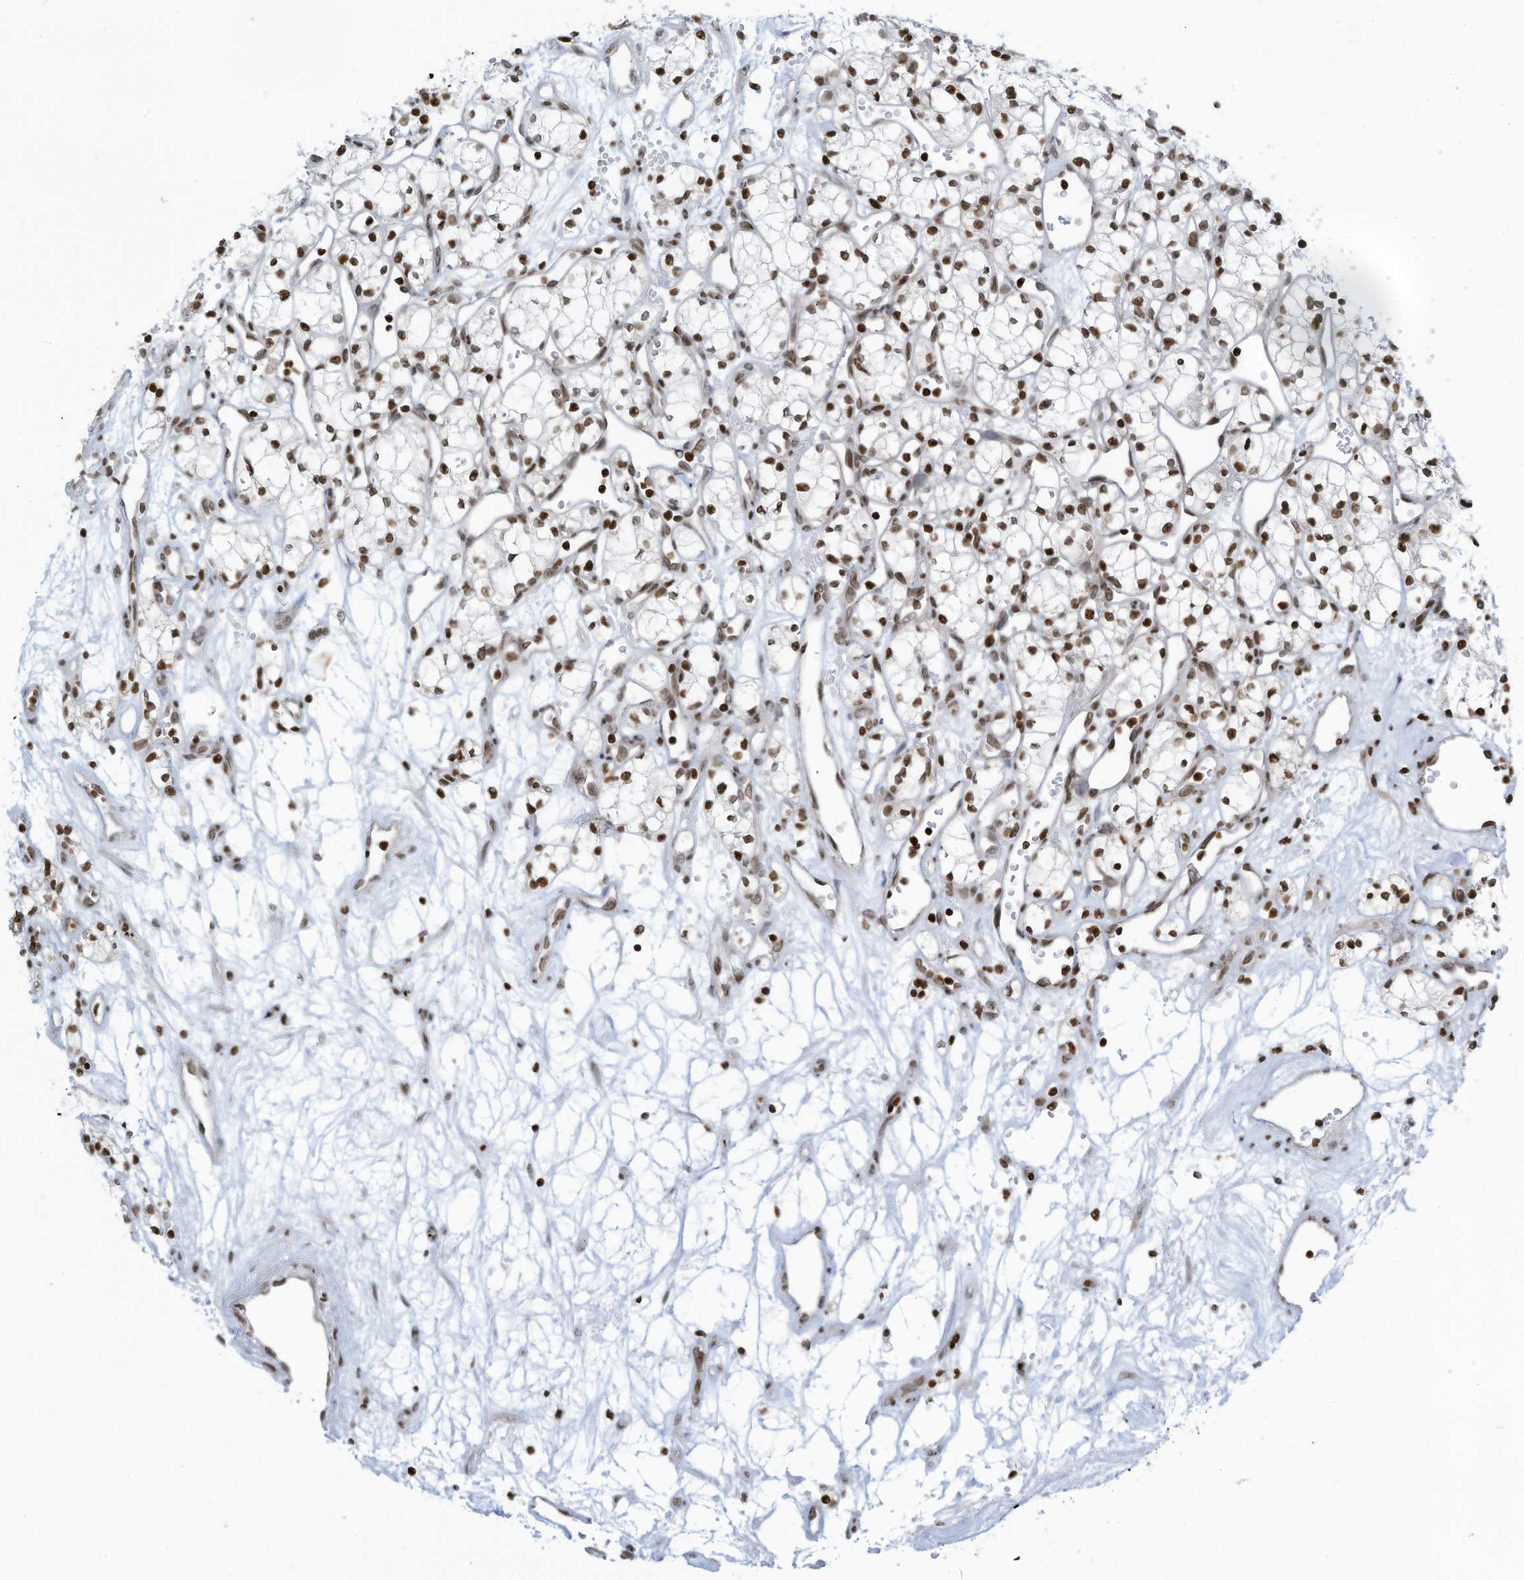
{"staining": {"intensity": "moderate", "quantity": ">75%", "location": "nuclear"}, "tissue": "renal cancer", "cell_type": "Tumor cells", "image_type": "cancer", "snomed": [{"axis": "morphology", "description": "Adenocarcinoma, NOS"}, {"axis": "topography", "description": "Kidney"}], "caption": "Protein analysis of renal adenocarcinoma tissue displays moderate nuclear expression in about >75% of tumor cells.", "gene": "ADI1", "patient": {"sex": "male", "age": 59}}